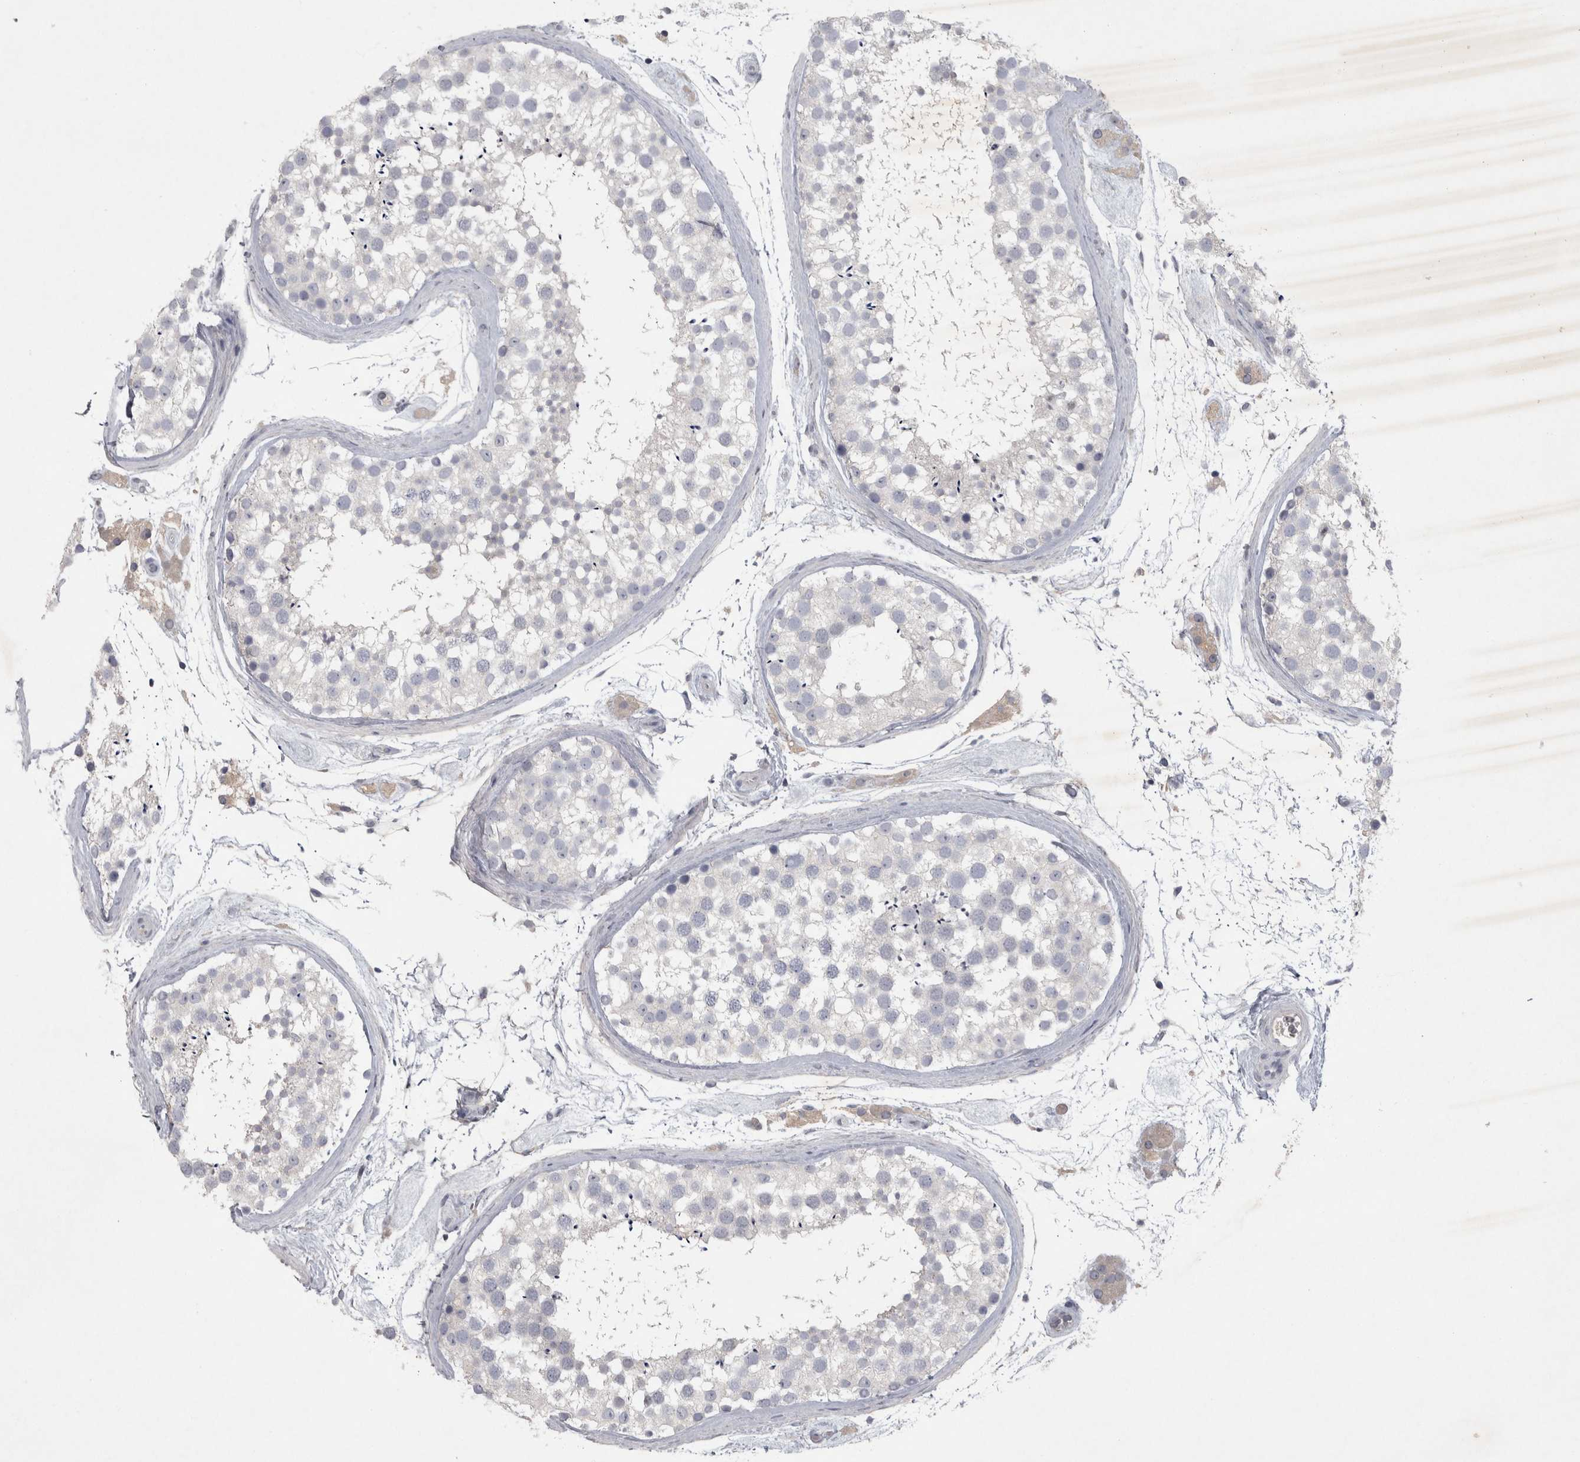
{"staining": {"intensity": "negative", "quantity": "none", "location": "none"}, "tissue": "testis", "cell_type": "Cells in seminiferous ducts", "image_type": "normal", "snomed": [{"axis": "morphology", "description": "Normal tissue, NOS"}, {"axis": "topography", "description": "Testis"}], "caption": "Micrograph shows no protein expression in cells in seminiferous ducts of unremarkable testis. (DAB (3,3'-diaminobenzidine) immunohistochemistry (IHC), high magnification).", "gene": "ENPP7", "patient": {"sex": "male", "age": 46}}